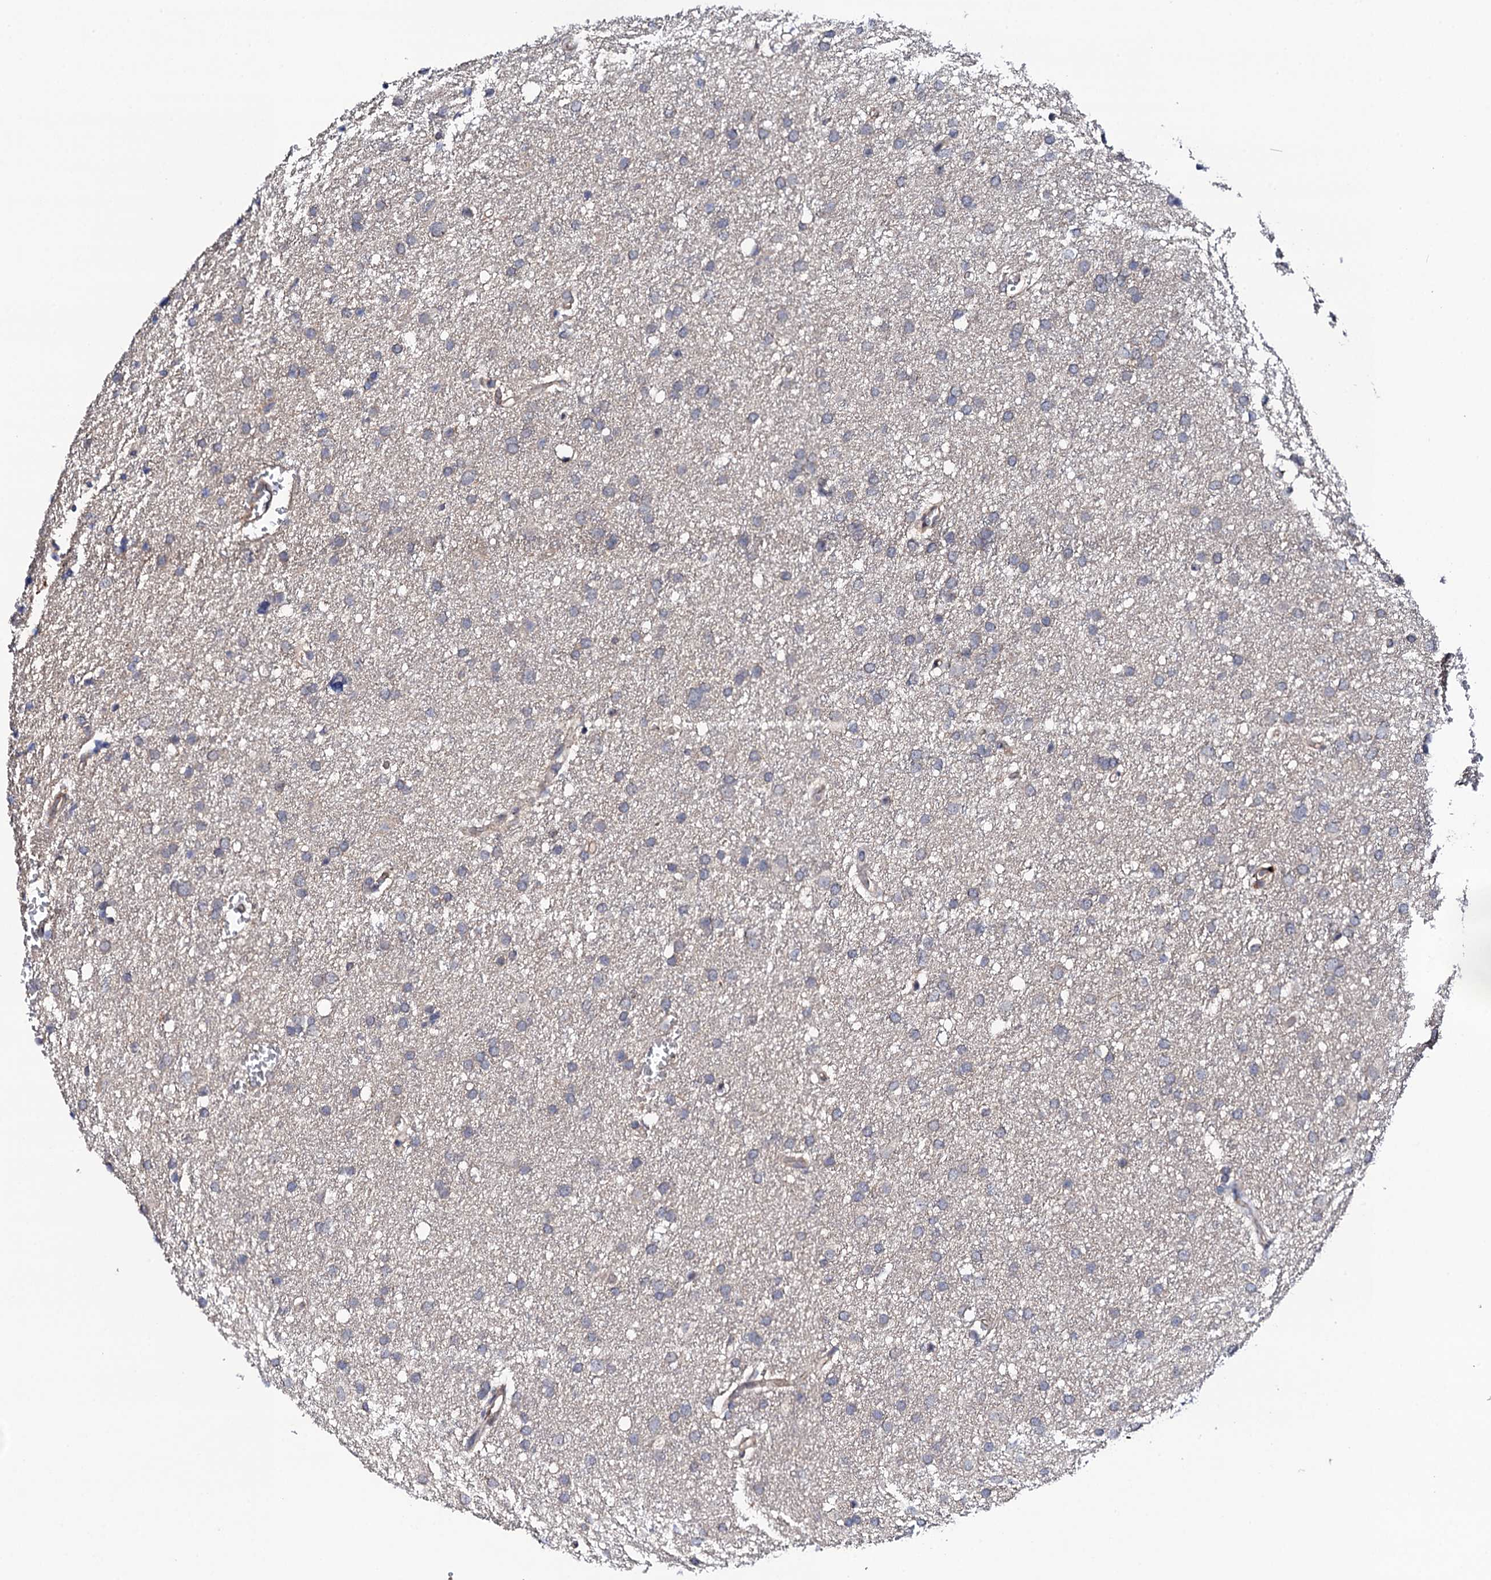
{"staining": {"intensity": "negative", "quantity": "none", "location": "none"}, "tissue": "glioma", "cell_type": "Tumor cells", "image_type": "cancer", "snomed": [{"axis": "morphology", "description": "Glioma, malignant, High grade"}, {"axis": "topography", "description": "Cerebral cortex"}], "caption": "High magnification brightfield microscopy of high-grade glioma (malignant) stained with DAB (3,3'-diaminobenzidine) (brown) and counterstained with hematoxylin (blue): tumor cells show no significant positivity. The staining is performed using DAB brown chromogen with nuclei counter-stained in using hematoxylin.", "gene": "CIAO2A", "patient": {"sex": "female", "age": 36}}